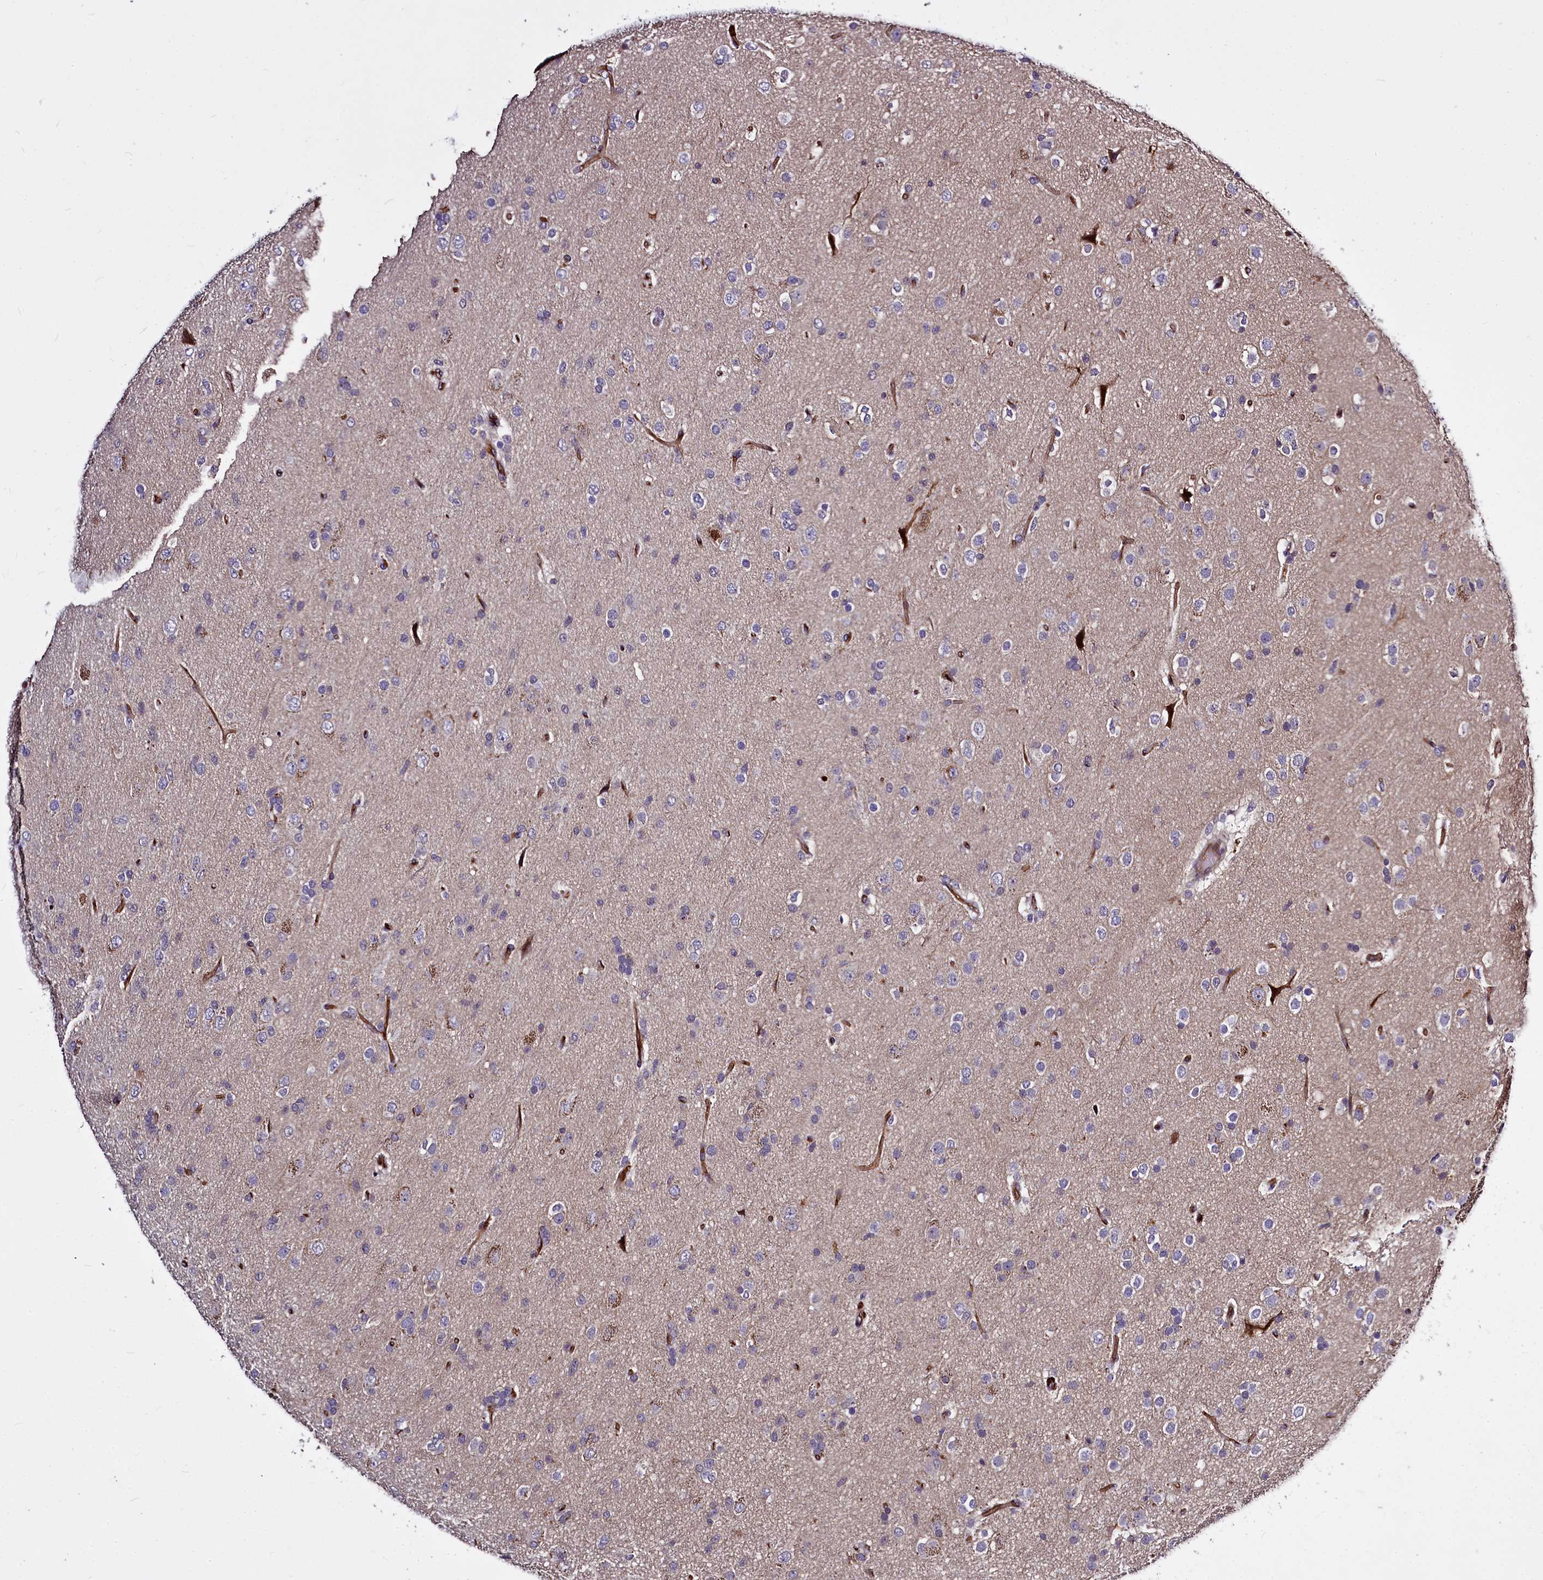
{"staining": {"intensity": "negative", "quantity": "none", "location": "none"}, "tissue": "glioma", "cell_type": "Tumor cells", "image_type": "cancer", "snomed": [{"axis": "morphology", "description": "Glioma, malignant, Low grade"}, {"axis": "topography", "description": "Brain"}], "caption": "DAB (3,3'-diaminobenzidine) immunohistochemical staining of human glioma demonstrates no significant staining in tumor cells. (Brightfield microscopy of DAB immunohistochemistry at high magnification).", "gene": "ATG101", "patient": {"sex": "male", "age": 65}}